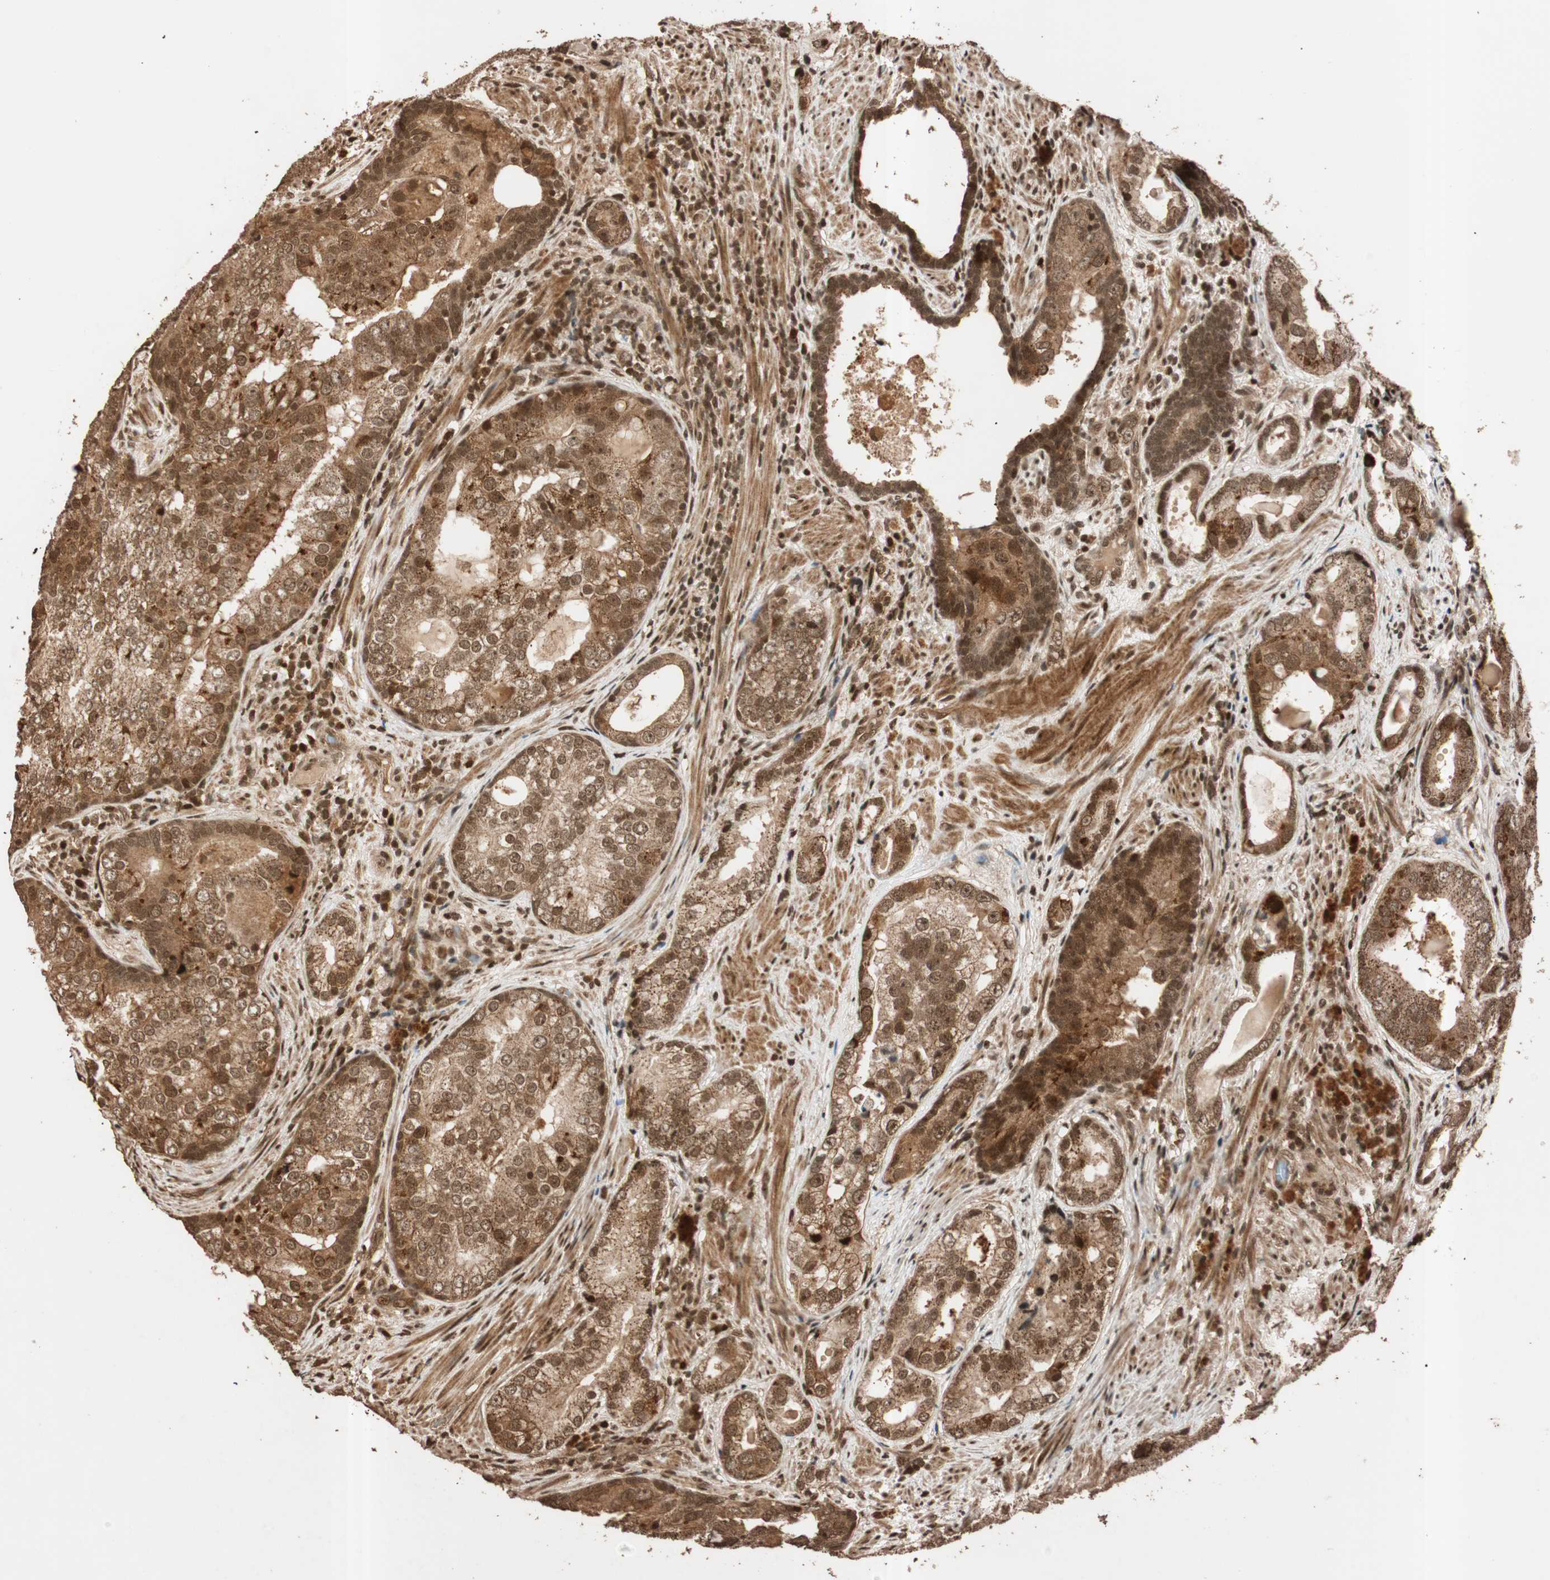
{"staining": {"intensity": "moderate", "quantity": ">75%", "location": "cytoplasmic/membranous,nuclear"}, "tissue": "prostate cancer", "cell_type": "Tumor cells", "image_type": "cancer", "snomed": [{"axis": "morphology", "description": "Adenocarcinoma, High grade"}, {"axis": "topography", "description": "Prostate"}], "caption": "This is a micrograph of immunohistochemistry (IHC) staining of prostate cancer, which shows moderate positivity in the cytoplasmic/membranous and nuclear of tumor cells.", "gene": "ALKBH5", "patient": {"sex": "male", "age": 66}}